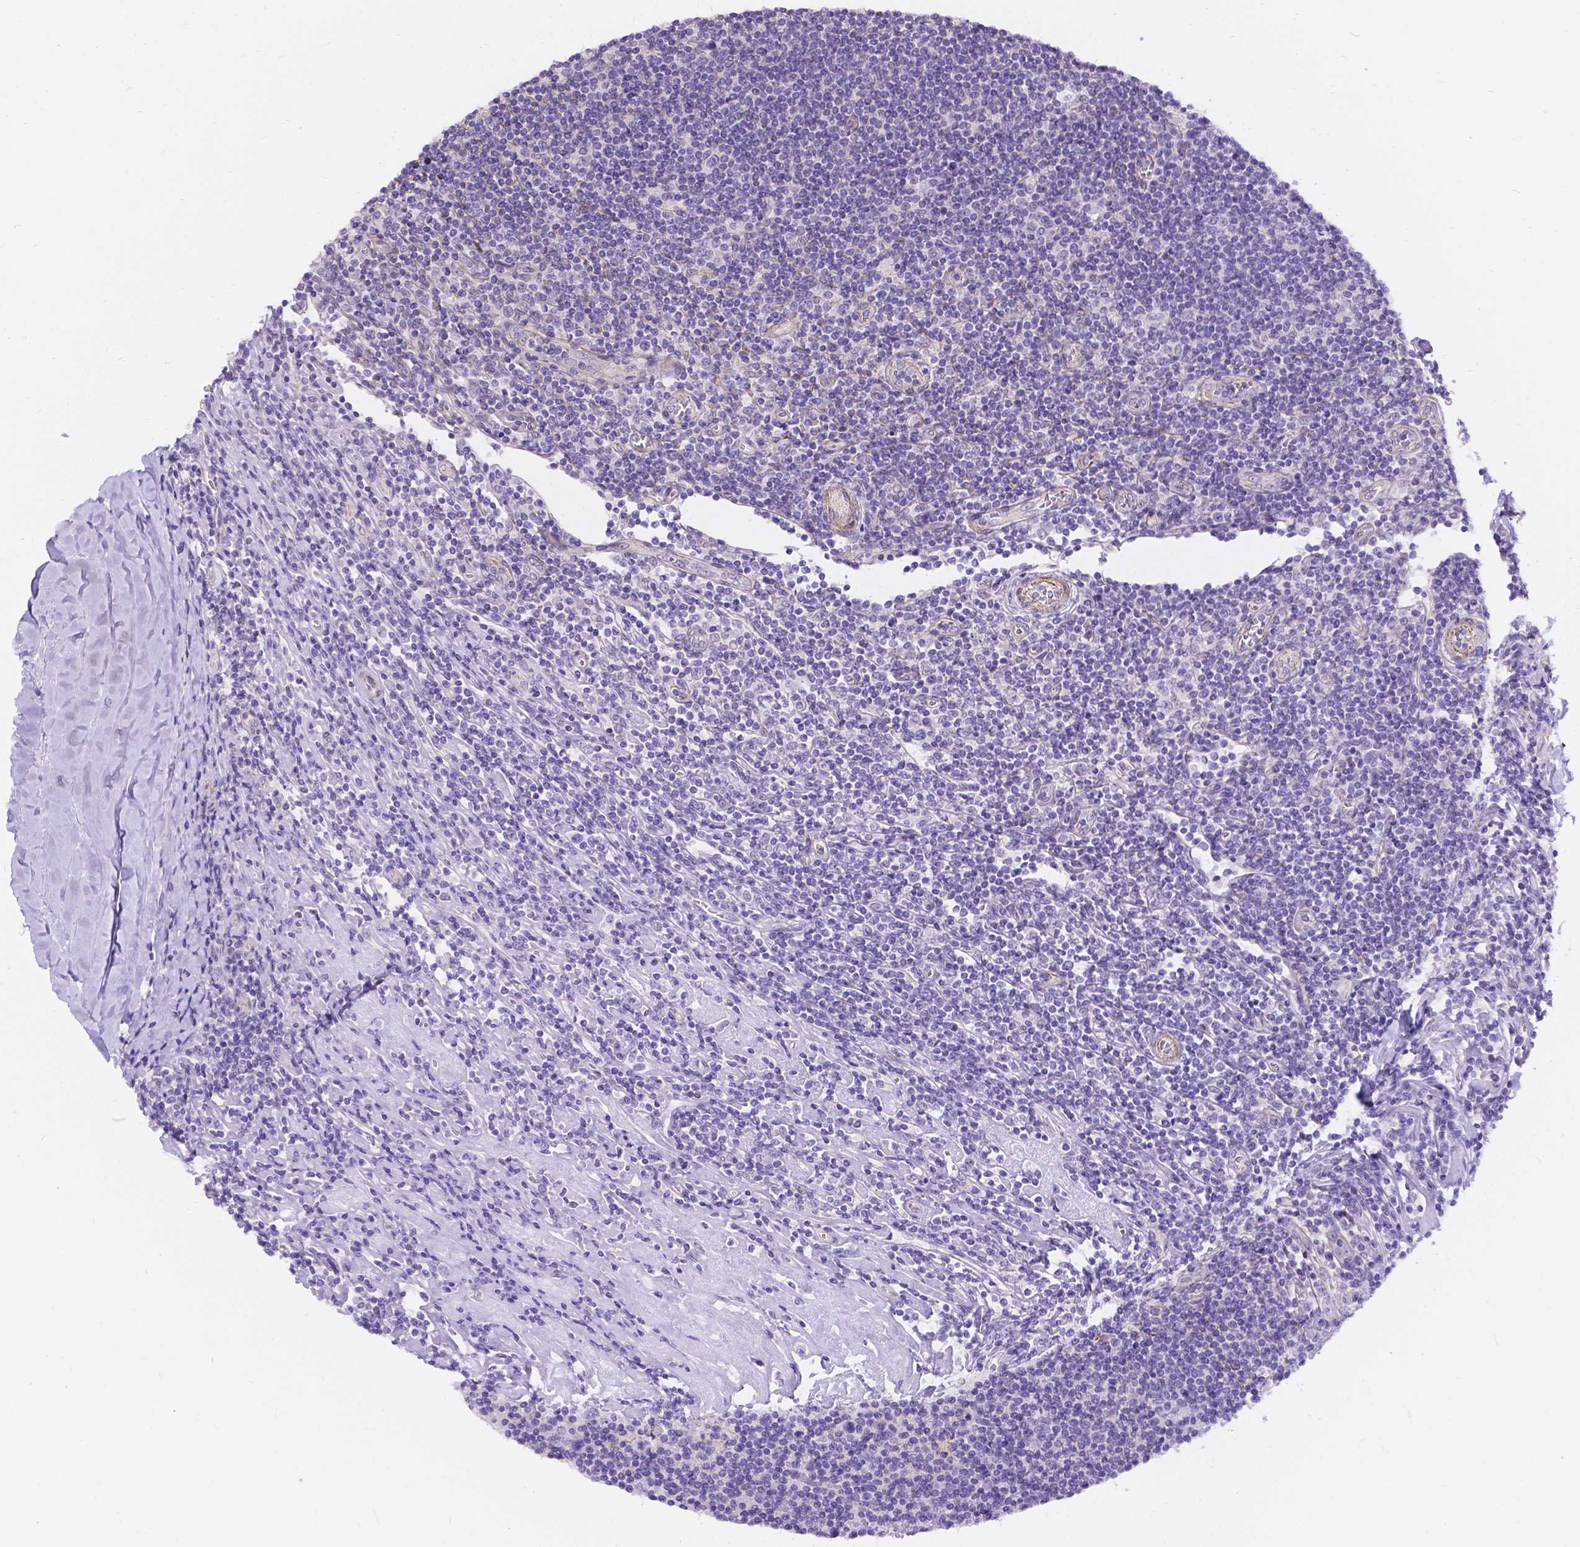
{"staining": {"intensity": "negative", "quantity": "none", "location": "none"}, "tissue": "lymphoma", "cell_type": "Tumor cells", "image_type": "cancer", "snomed": [{"axis": "morphology", "description": "Hodgkin's disease, NOS"}, {"axis": "topography", "description": "Lymph node"}], "caption": "This is a image of IHC staining of lymphoma, which shows no staining in tumor cells.", "gene": "PALS1", "patient": {"sex": "male", "age": 40}}